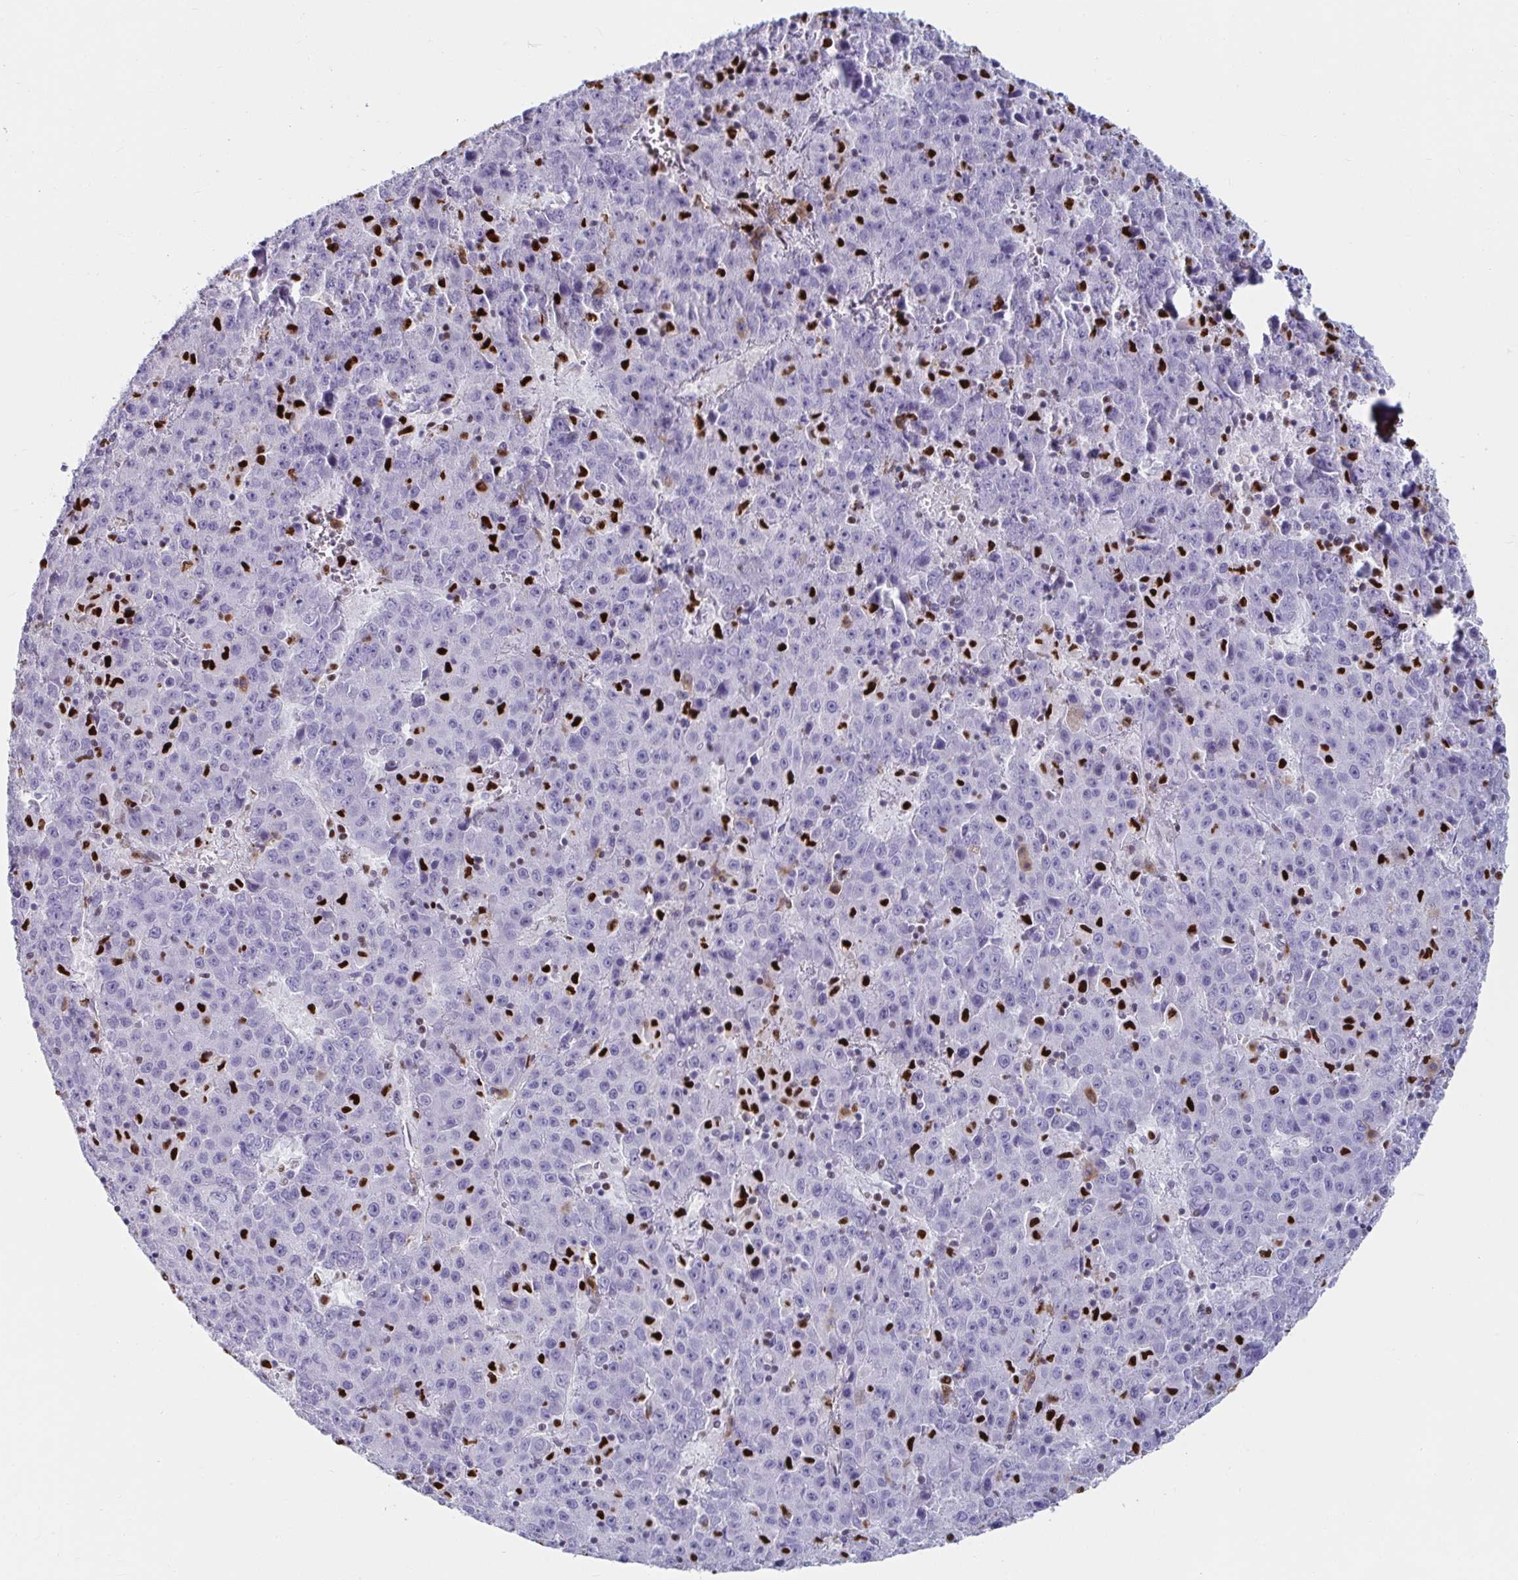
{"staining": {"intensity": "negative", "quantity": "none", "location": "none"}, "tissue": "liver cancer", "cell_type": "Tumor cells", "image_type": "cancer", "snomed": [{"axis": "morphology", "description": "Carcinoma, Hepatocellular, NOS"}, {"axis": "topography", "description": "Liver"}], "caption": "Immunohistochemistry (IHC) histopathology image of neoplastic tissue: human liver hepatocellular carcinoma stained with DAB exhibits no significant protein staining in tumor cells. Nuclei are stained in blue.", "gene": "ZNF586", "patient": {"sex": "female", "age": 53}}